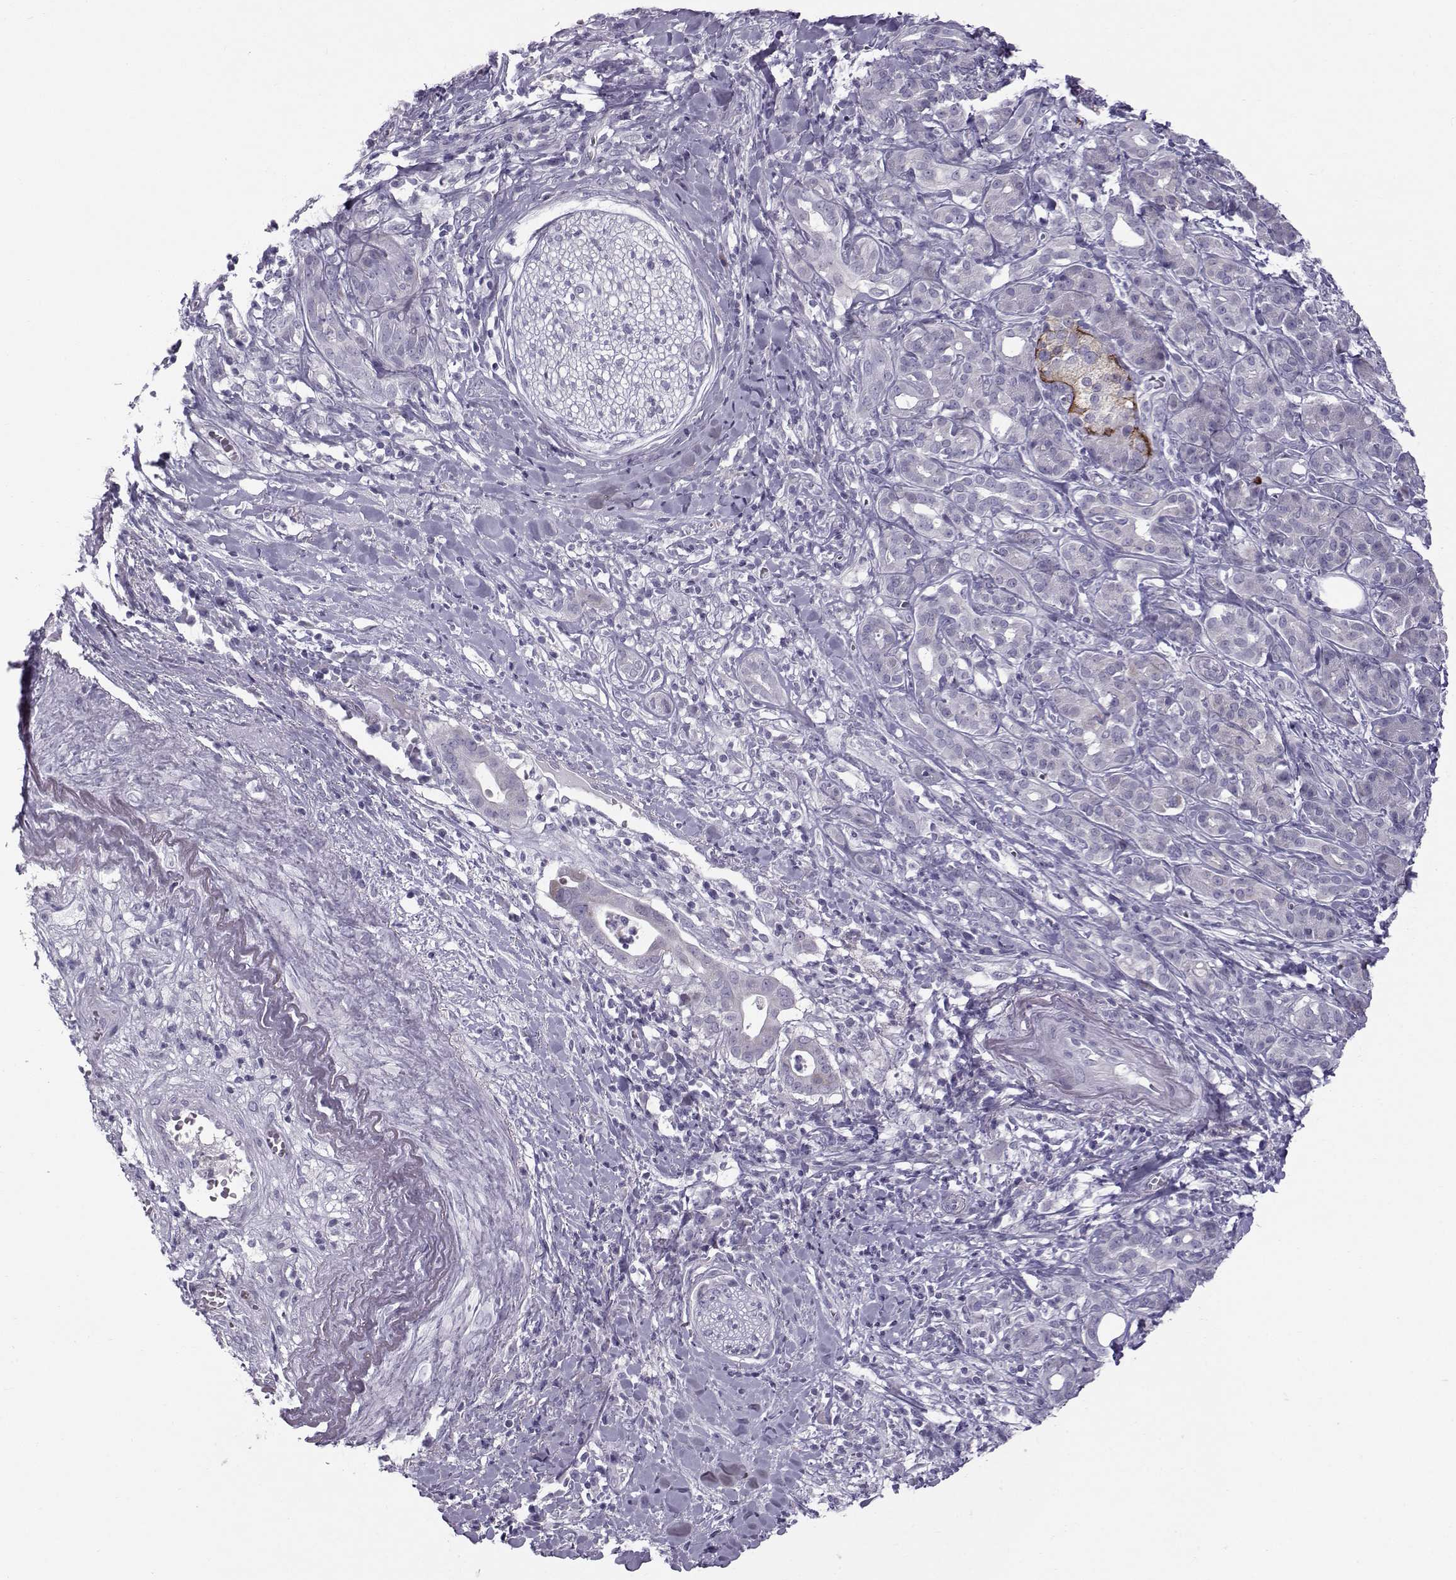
{"staining": {"intensity": "negative", "quantity": "none", "location": "none"}, "tissue": "pancreatic cancer", "cell_type": "Tumor cells", "image_type": "cancer", "snomed": [{"axis": "morphology", "description": "Adenocarcinoma, NOS"}, {"axis": "topography", "description": "Pancreas"}], "caption": "Immunohistochemical staining of pancreatic adenocarcinoma shows no significant staining in tumor cells. (IHC, brightfield microscopy, high magnification).", "gene": "DMRT3", "patient": {"sex": "male", "age": 61}}